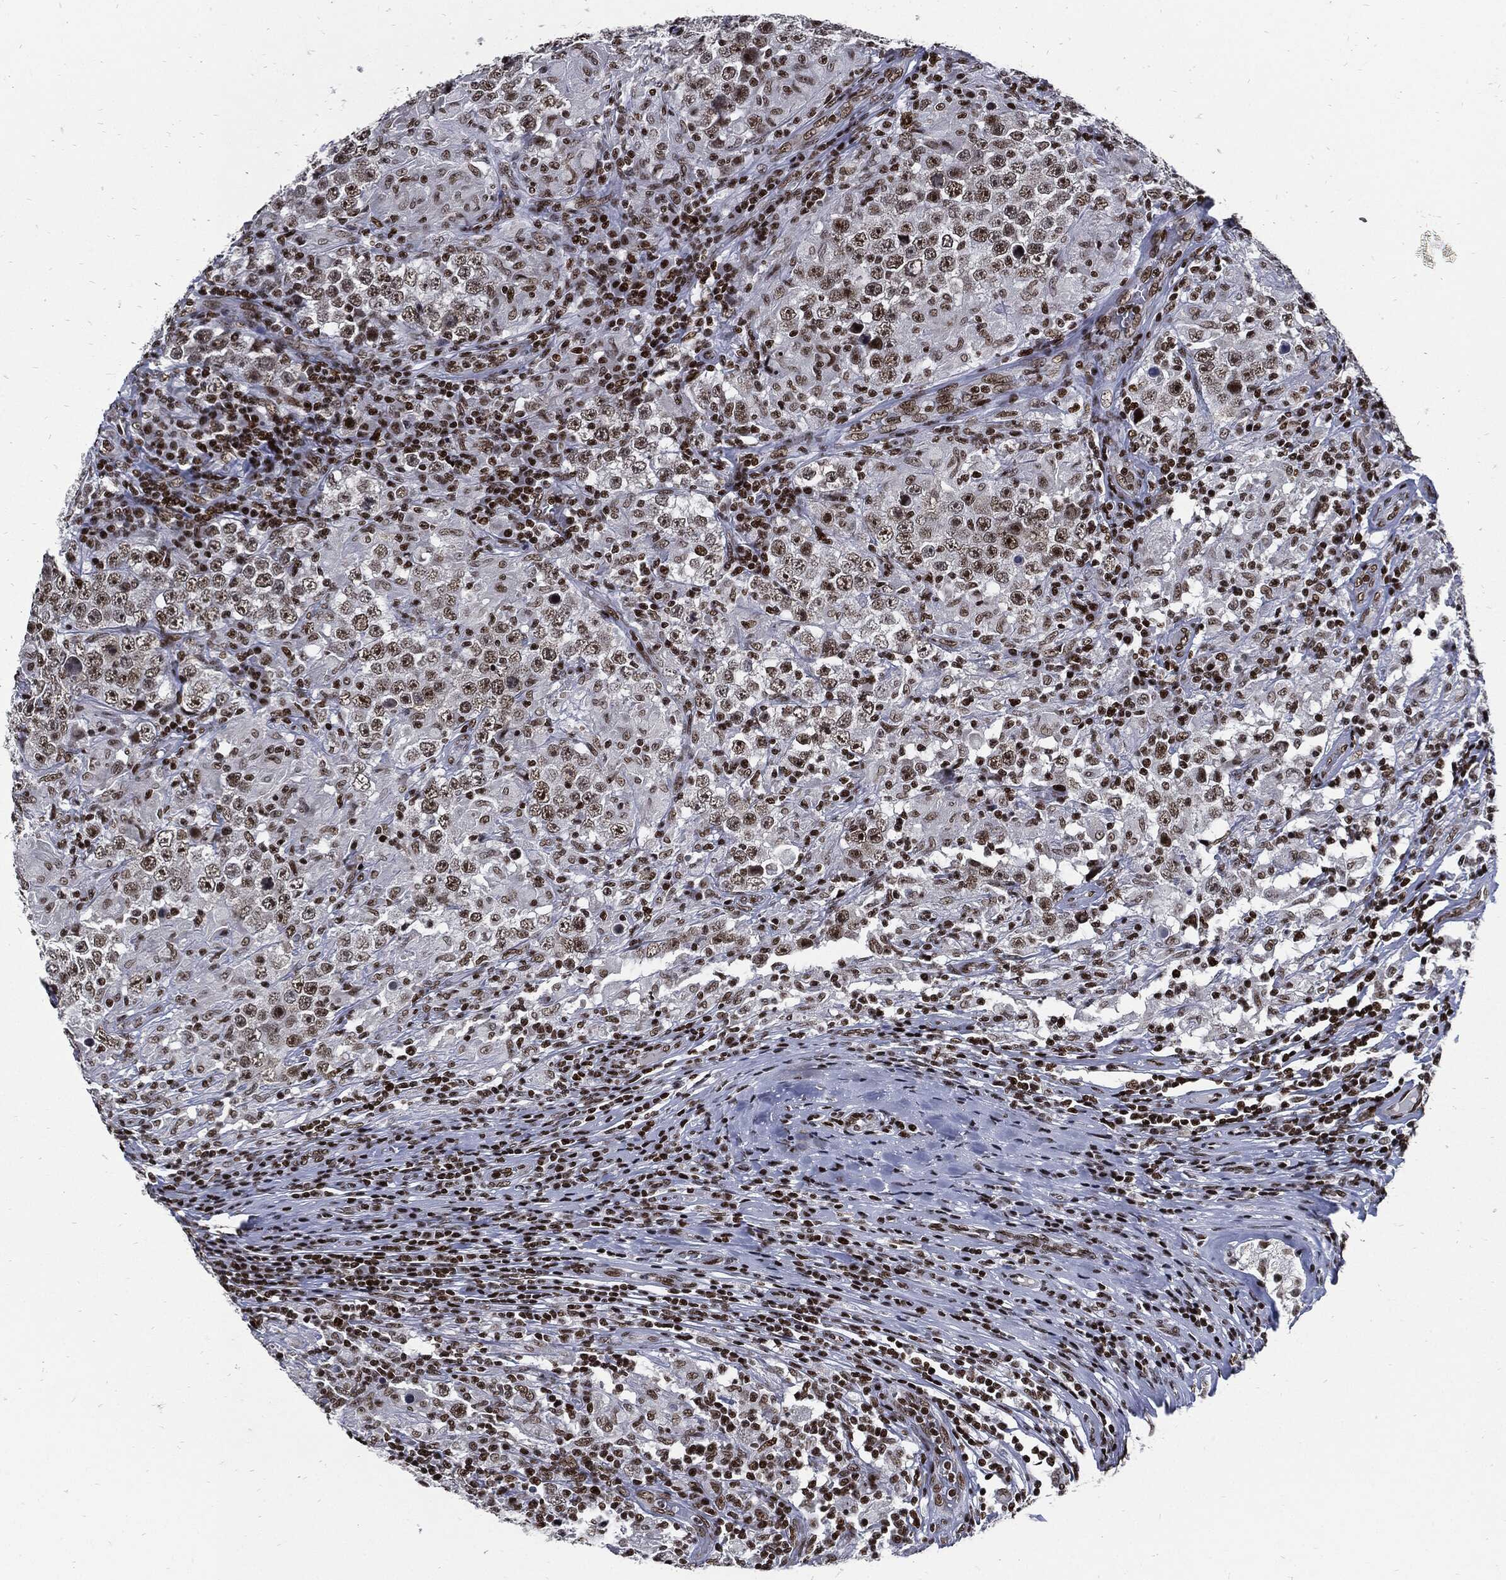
{"staining": {"intensity": "moderate", "quantity": "25%-75%", "location": "nuclear"}, "tissue": "testis cancer", "cell_type": "Tumor cells", "image_type": "cancer", "snomed": [{"axis": "morphology", "description": "Seminoma, NOS"}, {"axis": "morphology", "description": "Carcinoma, Embryonal, NOS"}, {"axis": "topography", "description": "Testis"}], "caption": "This is a histology image of IHC staining of testis cancer (embryonal carcinoma), which shows moderate expression in the nuclear of tumor cells.", "gene": "TERF2", "patient": {"sex": "male", "age": 41}}